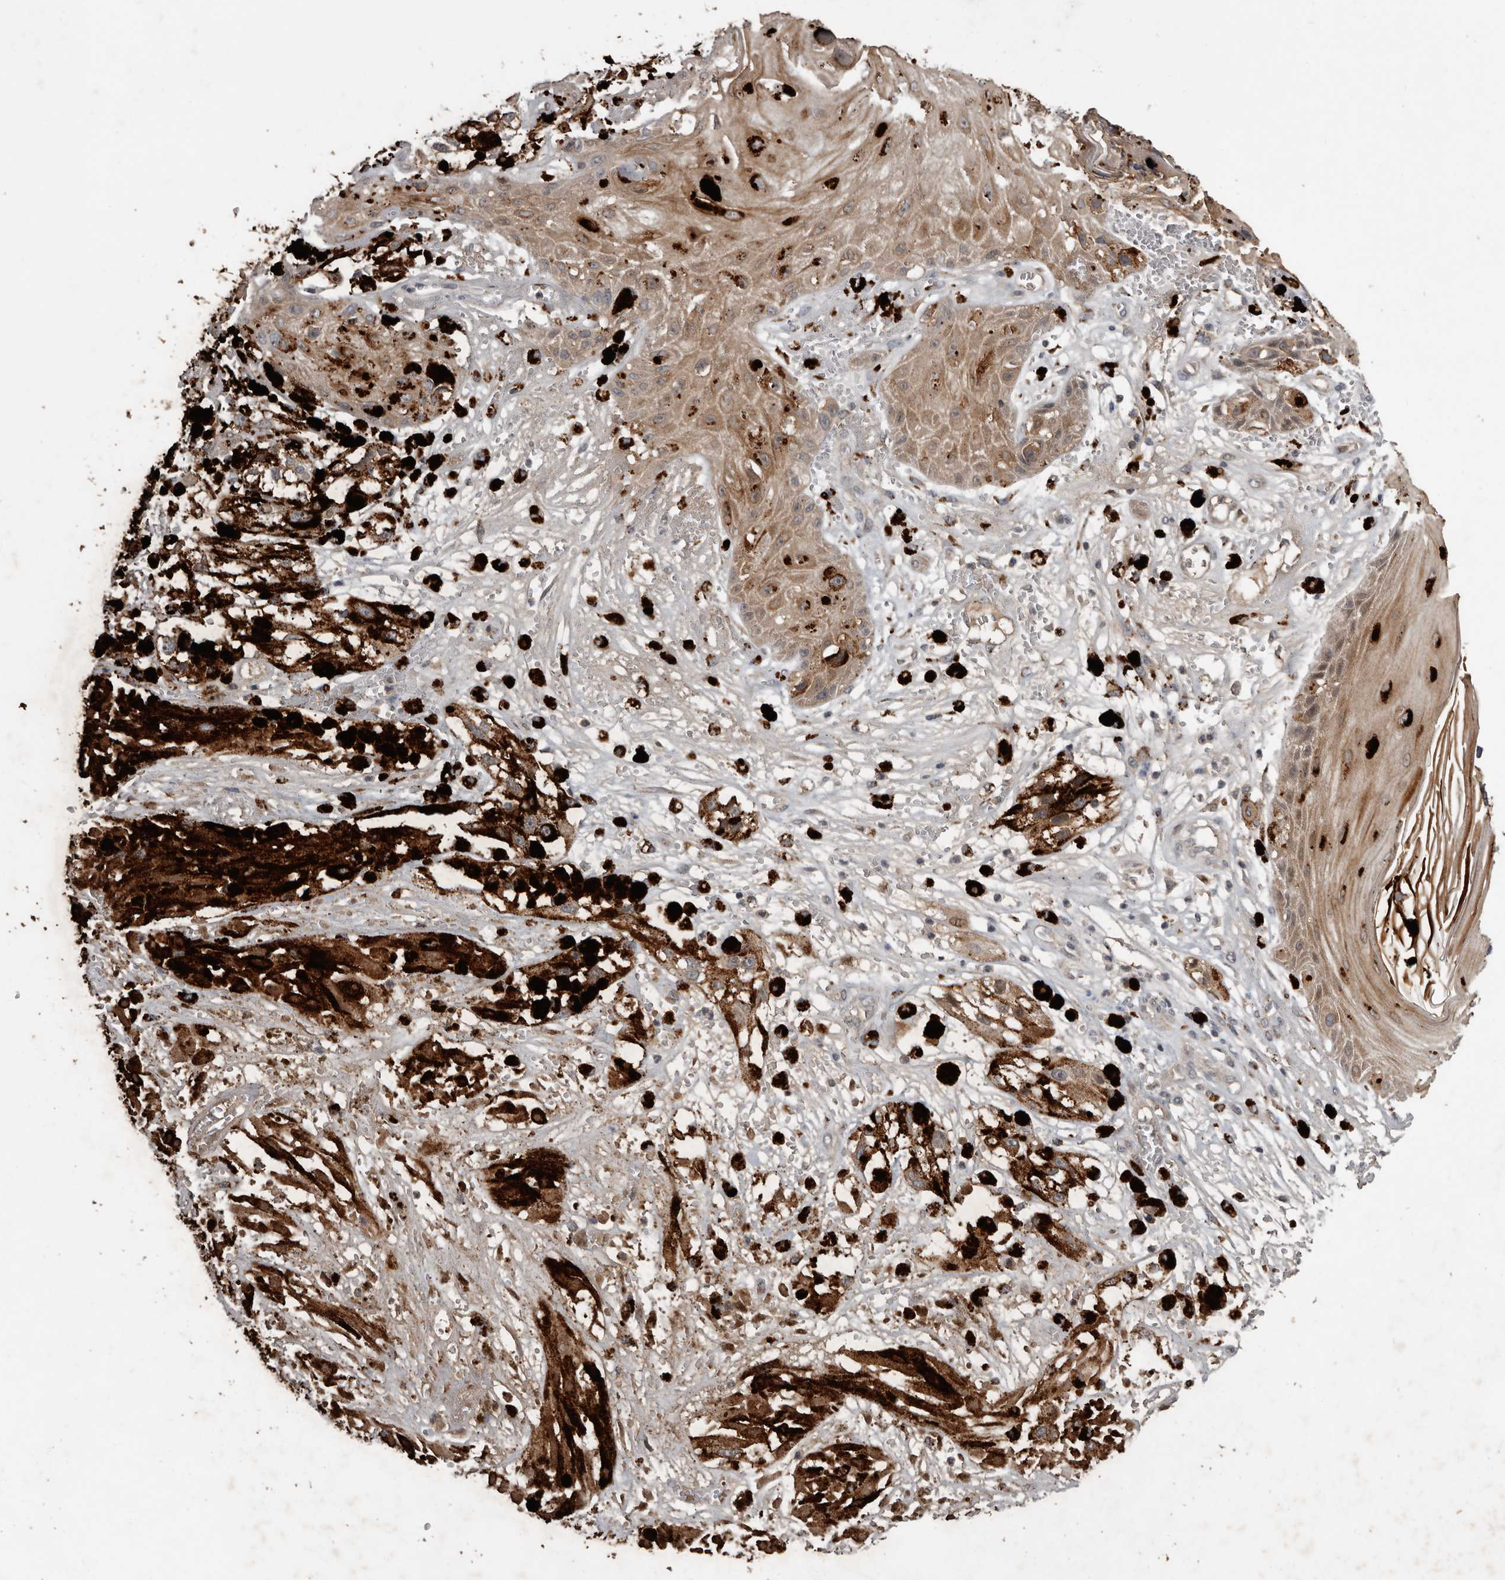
{"staining": {"intensity": "moderate", "quantity": ">75%", "location": "cytoplasmic/membranous"}, "tissue": "melanoma", "cell_type": "Tumor cells", "image_type": "cancer", "snomed": [{"axis": "morphology", "description": "Malignant melanoma, NOS"}, {"axis": "topography", "description": "Skin"}], "caption": "Protein expression analysis of melanoma shows moderate cytoplasmic/membranous staining in about >75% of tumor cells. Ihc stains the protein of interest in brown and the nuclei are stained blue.", "gene": "NMUR1", "patient": {"sex": "male", "age": 88}}